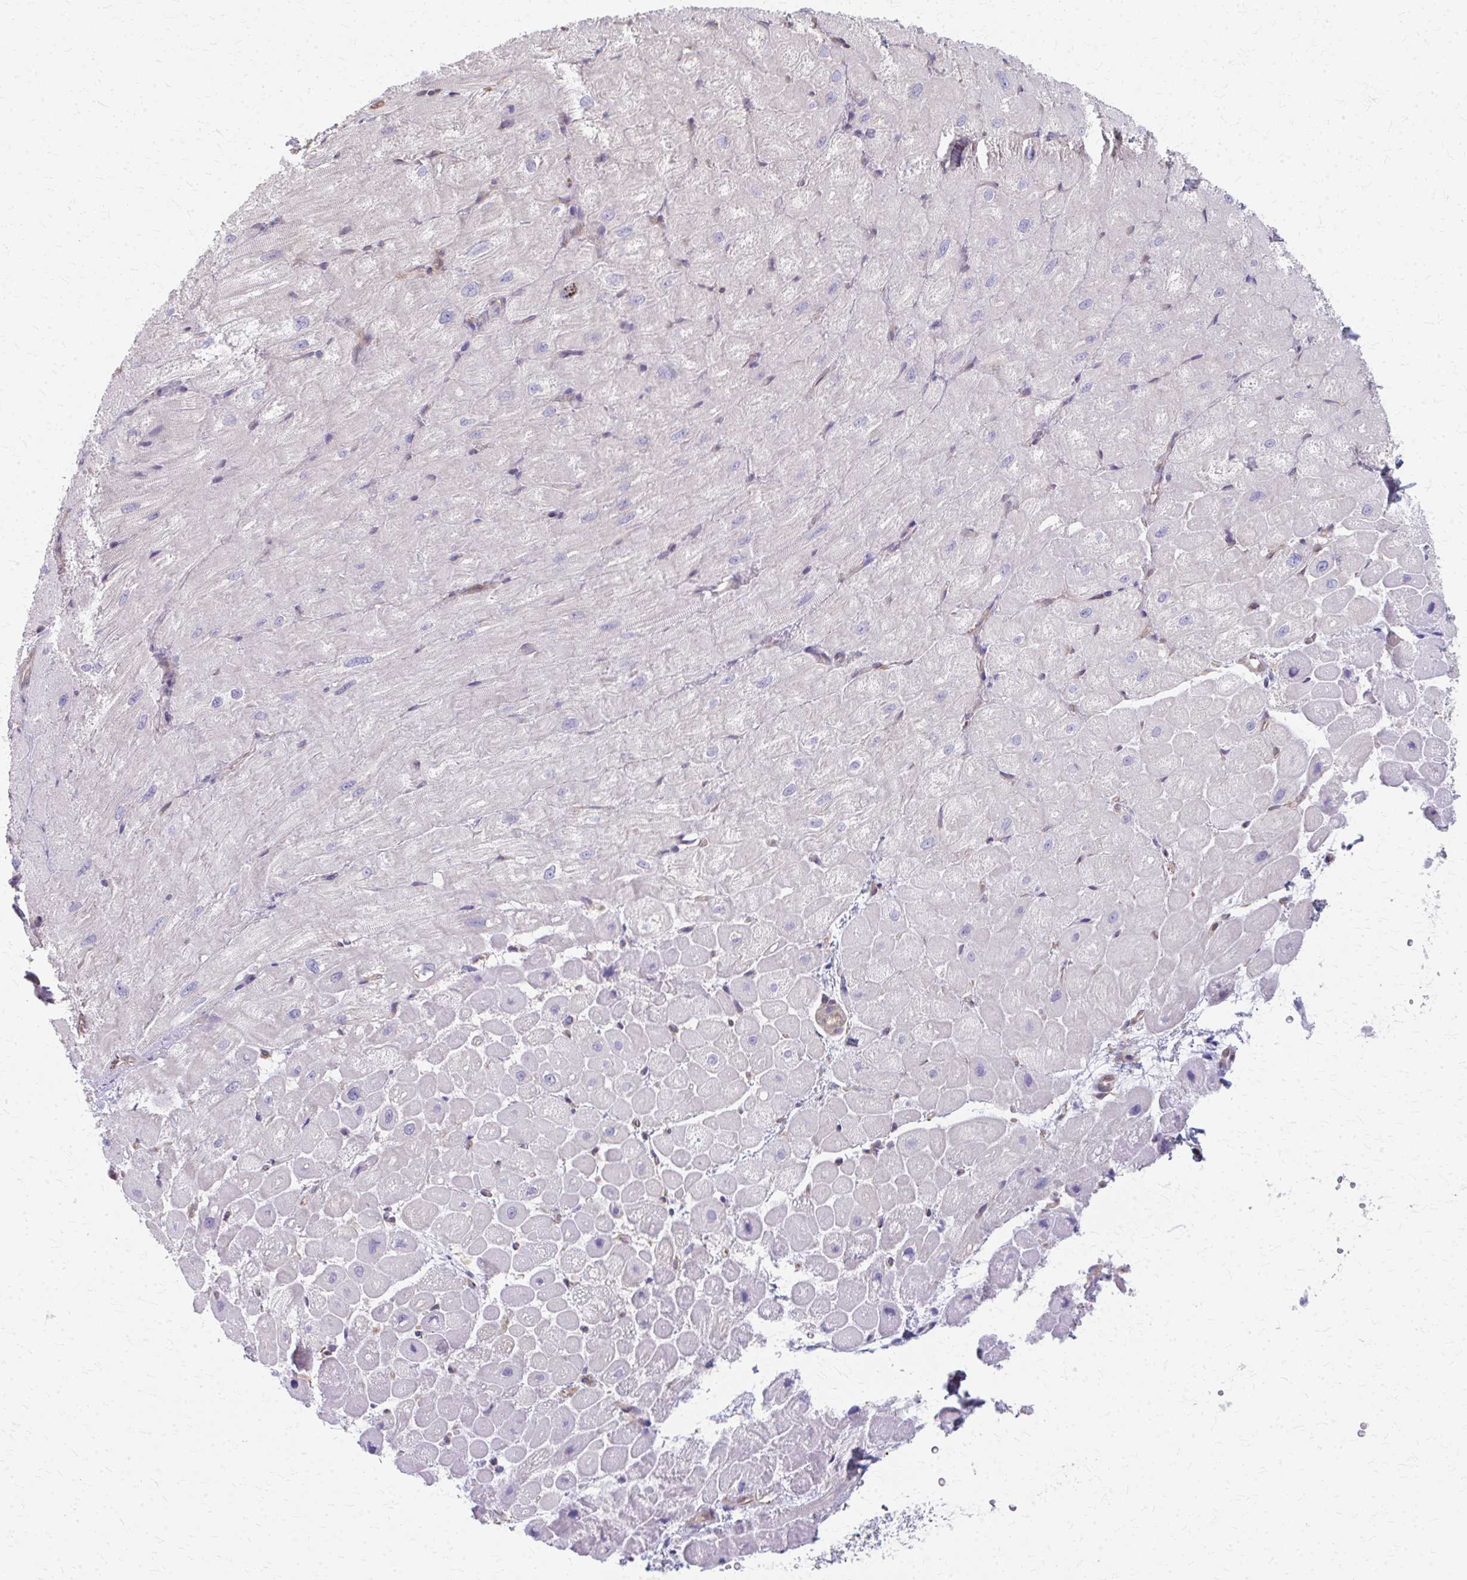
{"staining": {"intensity": "negative", "quantity": "none", "location": "none"}, "tissue": "heart muscle", "cell_type": "Cardiomyocytes", "image_type": "normal", "snomed": [{"axis": "morphology", "description": "Normal tissue, NOS"}, {"axis": "topography", "description": "Heart"}], "caption": "This is an IHC image of benign human heart muscle. There is no expression in cardiomyocytes.", "gene": "RABGAP1L", "patient": {"sex": "male", "age": 62}}